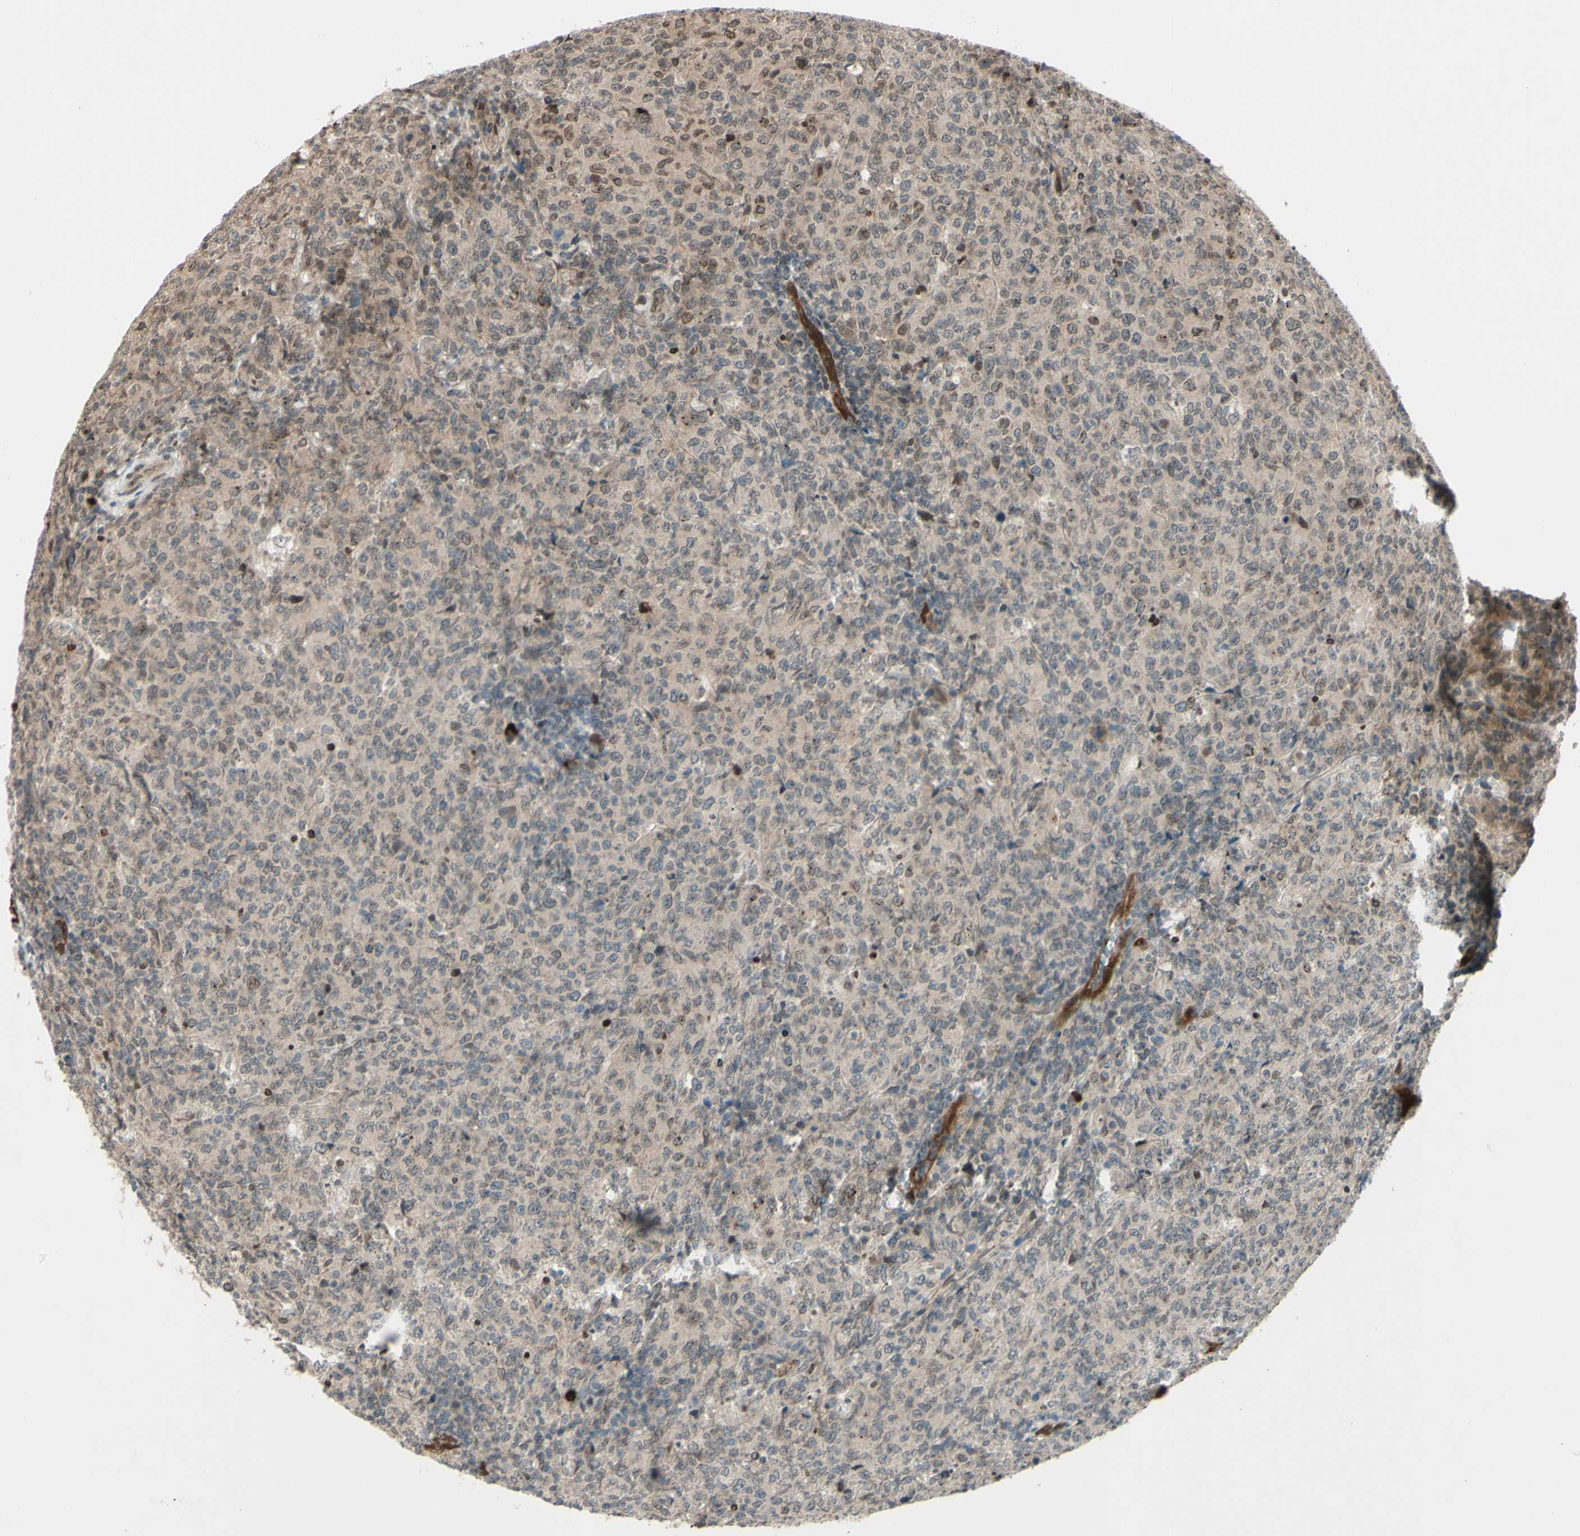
{"staining": {"intensity": "weak", "quantity": "<25%", "location": "cytoplasmic/membranous"}, "tissue": "lymphoma", "cell_type": "Tumor cells", "image_type": "cancer", "snomed": [{"axis": "morphology", "description": "Malignant lymphoma, non-Hodgkin's type, High grade"}, {"axis": "topography", "description": "Tonsil"}], "caption": "Immunohistochemical staining of human lymphoma shows no significant staining in tumor cells. (DAB (3,3'-diaminobenzidine) IHC with hematoxylin counter stain).", "gene": "MLF2", "patient": {"sex": "female", "age": 36}}